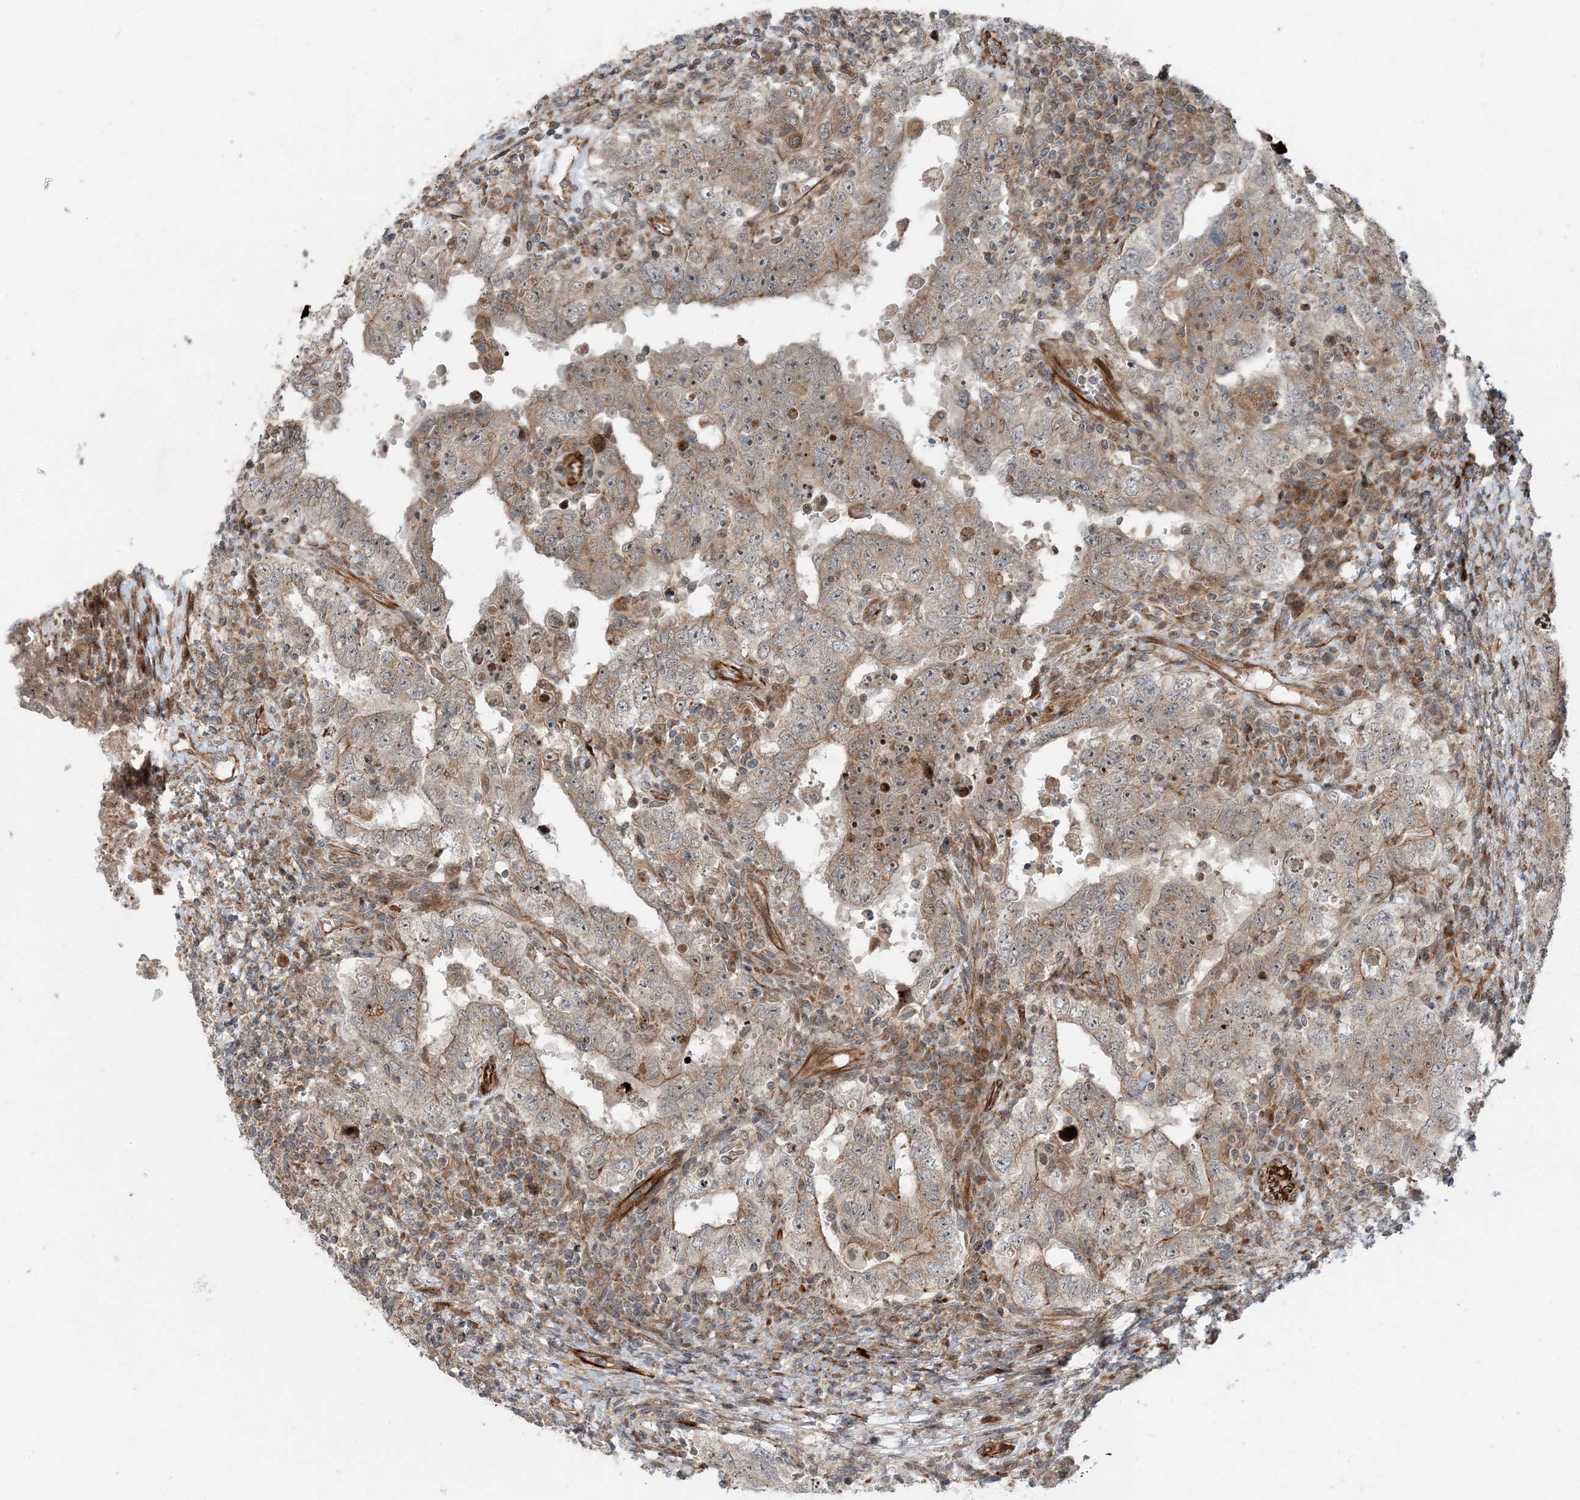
{"staining": {"intensity": "weak", "quantity": "<25%", "location": "cytoplasmic/membranous"}, "tissue": "testis cancer", "cell_type": "Tumor cells", "image_type": "cancer", "snomed": [{"axis": "morphology", "description": "Carcinoma, Embryonal, NOS"}, {"axis": "topography", "description": "Testis"}], "caption": "An immunohistochemistry image of testis cancer (embryonal carcinoma) is shown. There is no staining in tumor cells of testis cancer (embryonal carcinoma).", "gene": "EDEM2", "patient": {"sex": "male", "age": 26}}